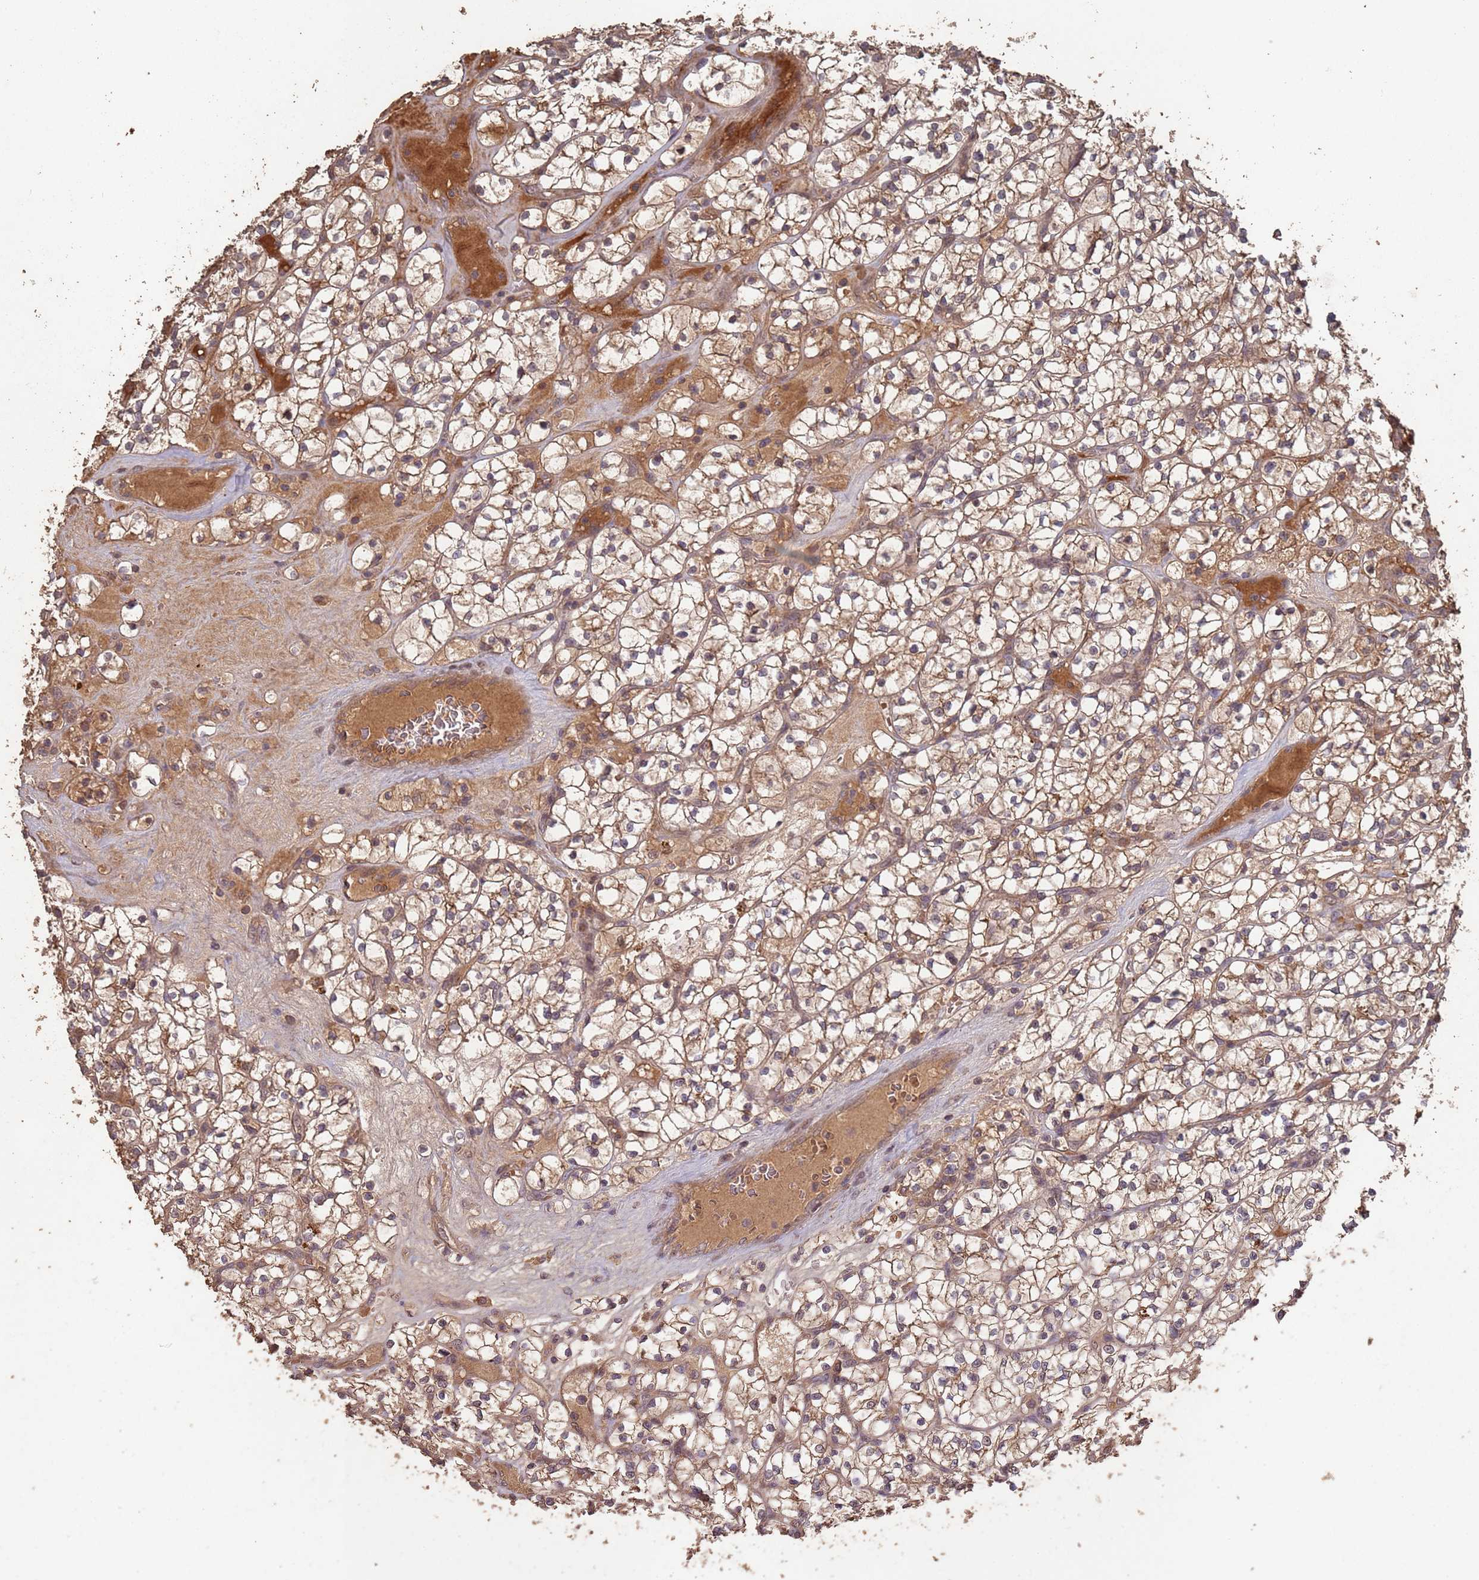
{"staining": {"intensity": "moderate", "quantity": ">75%", "location": "cytoplasmic/membranous"}, "tissue": "renal cancer", "cell_type": "Tumor cells", "image_type": "cancer", "snomed": [{"axis": "morphology", "description": "Adenocarcinoma, NOS"}, {"axis": "topography", "description": "Kidney"}], "caption": "Adenocarcinoma (renal) stained with a brown dye demonstrates moderate cytoplasmic/membranous positive positivity in about >75% of tumor cells.", "gene": "FRAT1", "patient": {"sex": "female", "age": 64}}